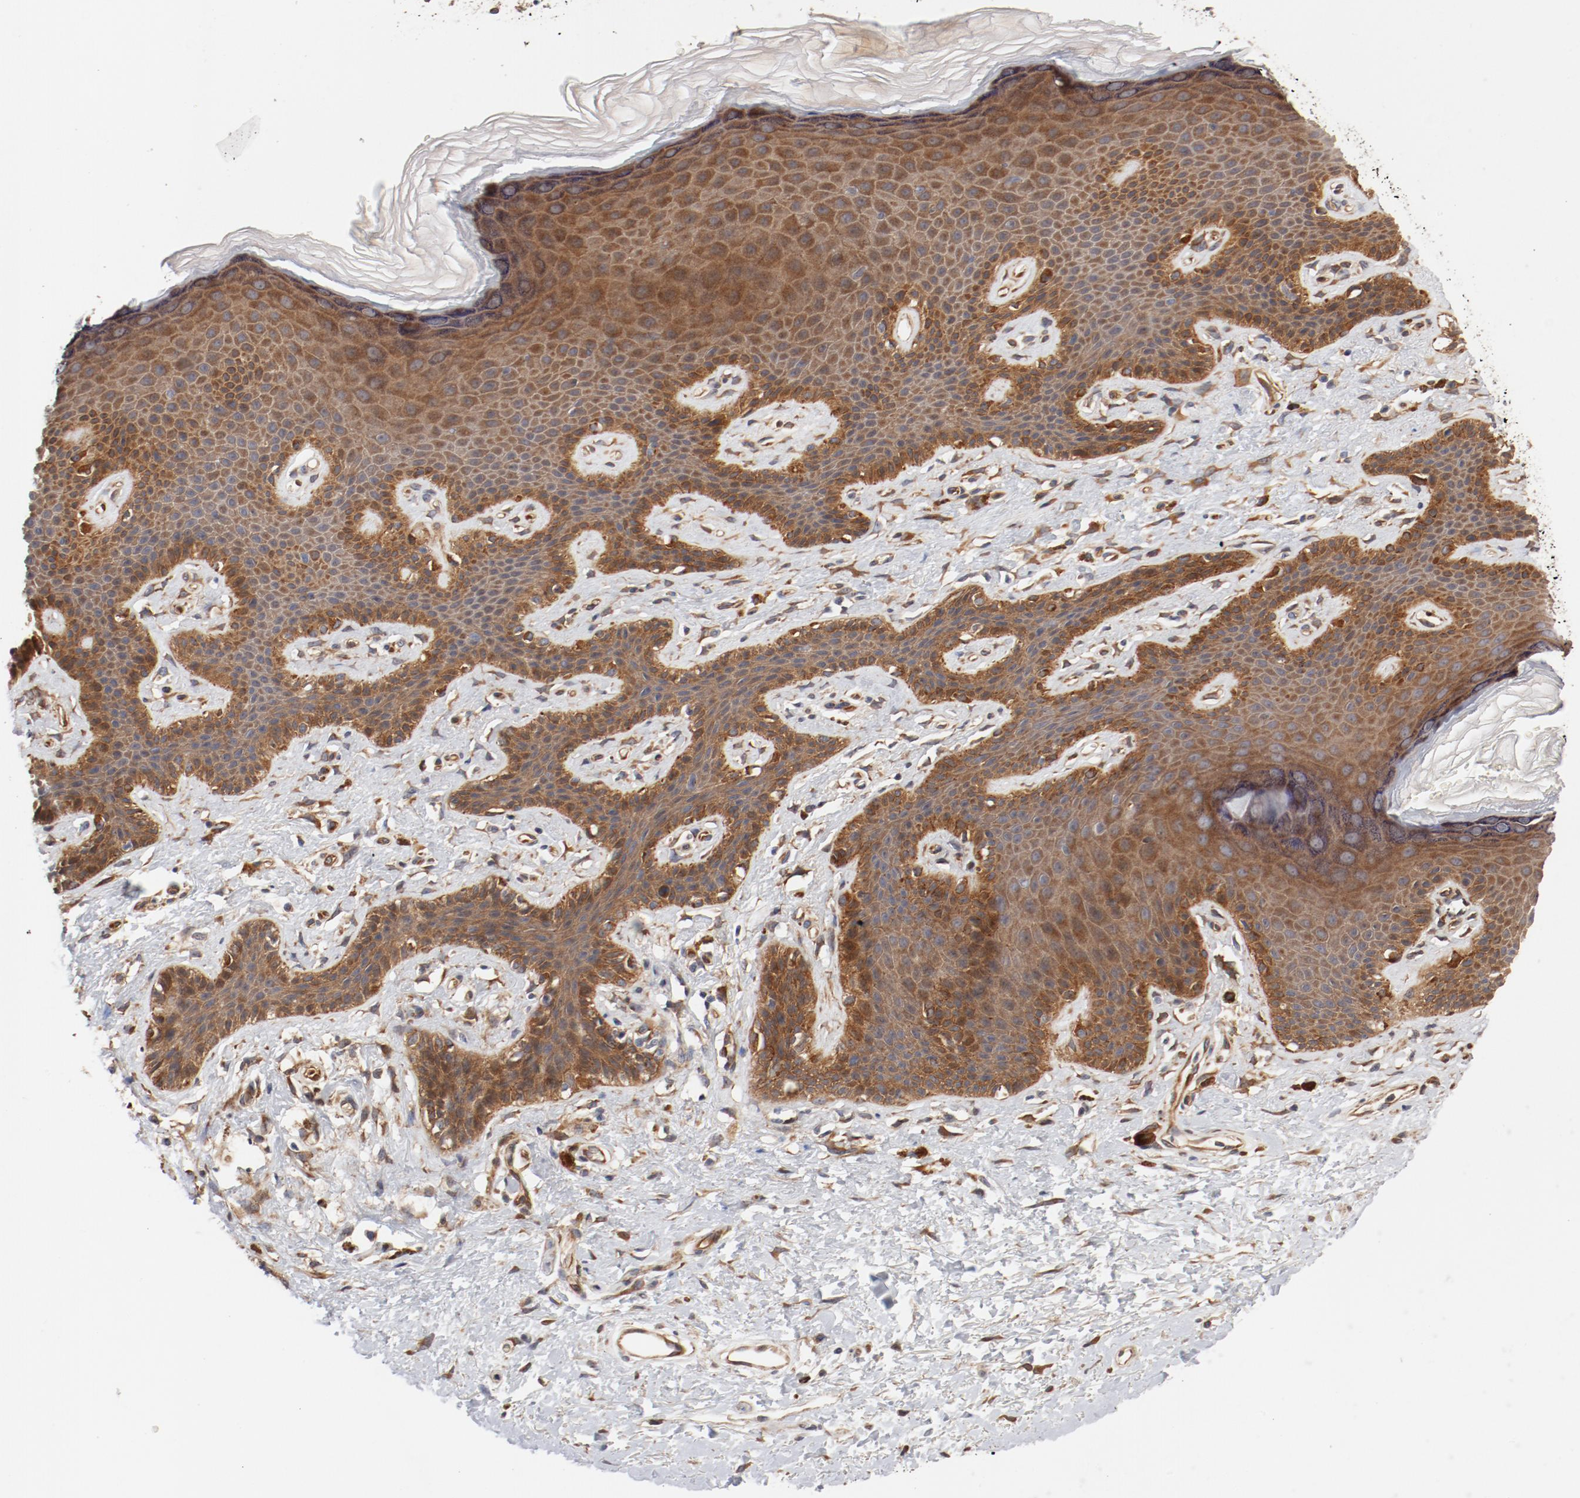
{"staining": {"intensity": "moderate", "quantity": ">75%", "location": "cytoplasmic/membranous"}, "tissue": "skin", "cell_type": "Epidermal cells", "image_type": "normal", "snomed": [{"axis": "morphology", "description": "Normal tissue, NOS"}, {"axis": "topography", "description": "Anal"}], "caption": "Immunohistochemical staining of benign human skin reveals medium levels of moderate cytoplasmic/membranous positivity in approximately >75% of epidermal cells.", "gene": "PITPNM2", "patient": {"sex": "female", "age": 46}}